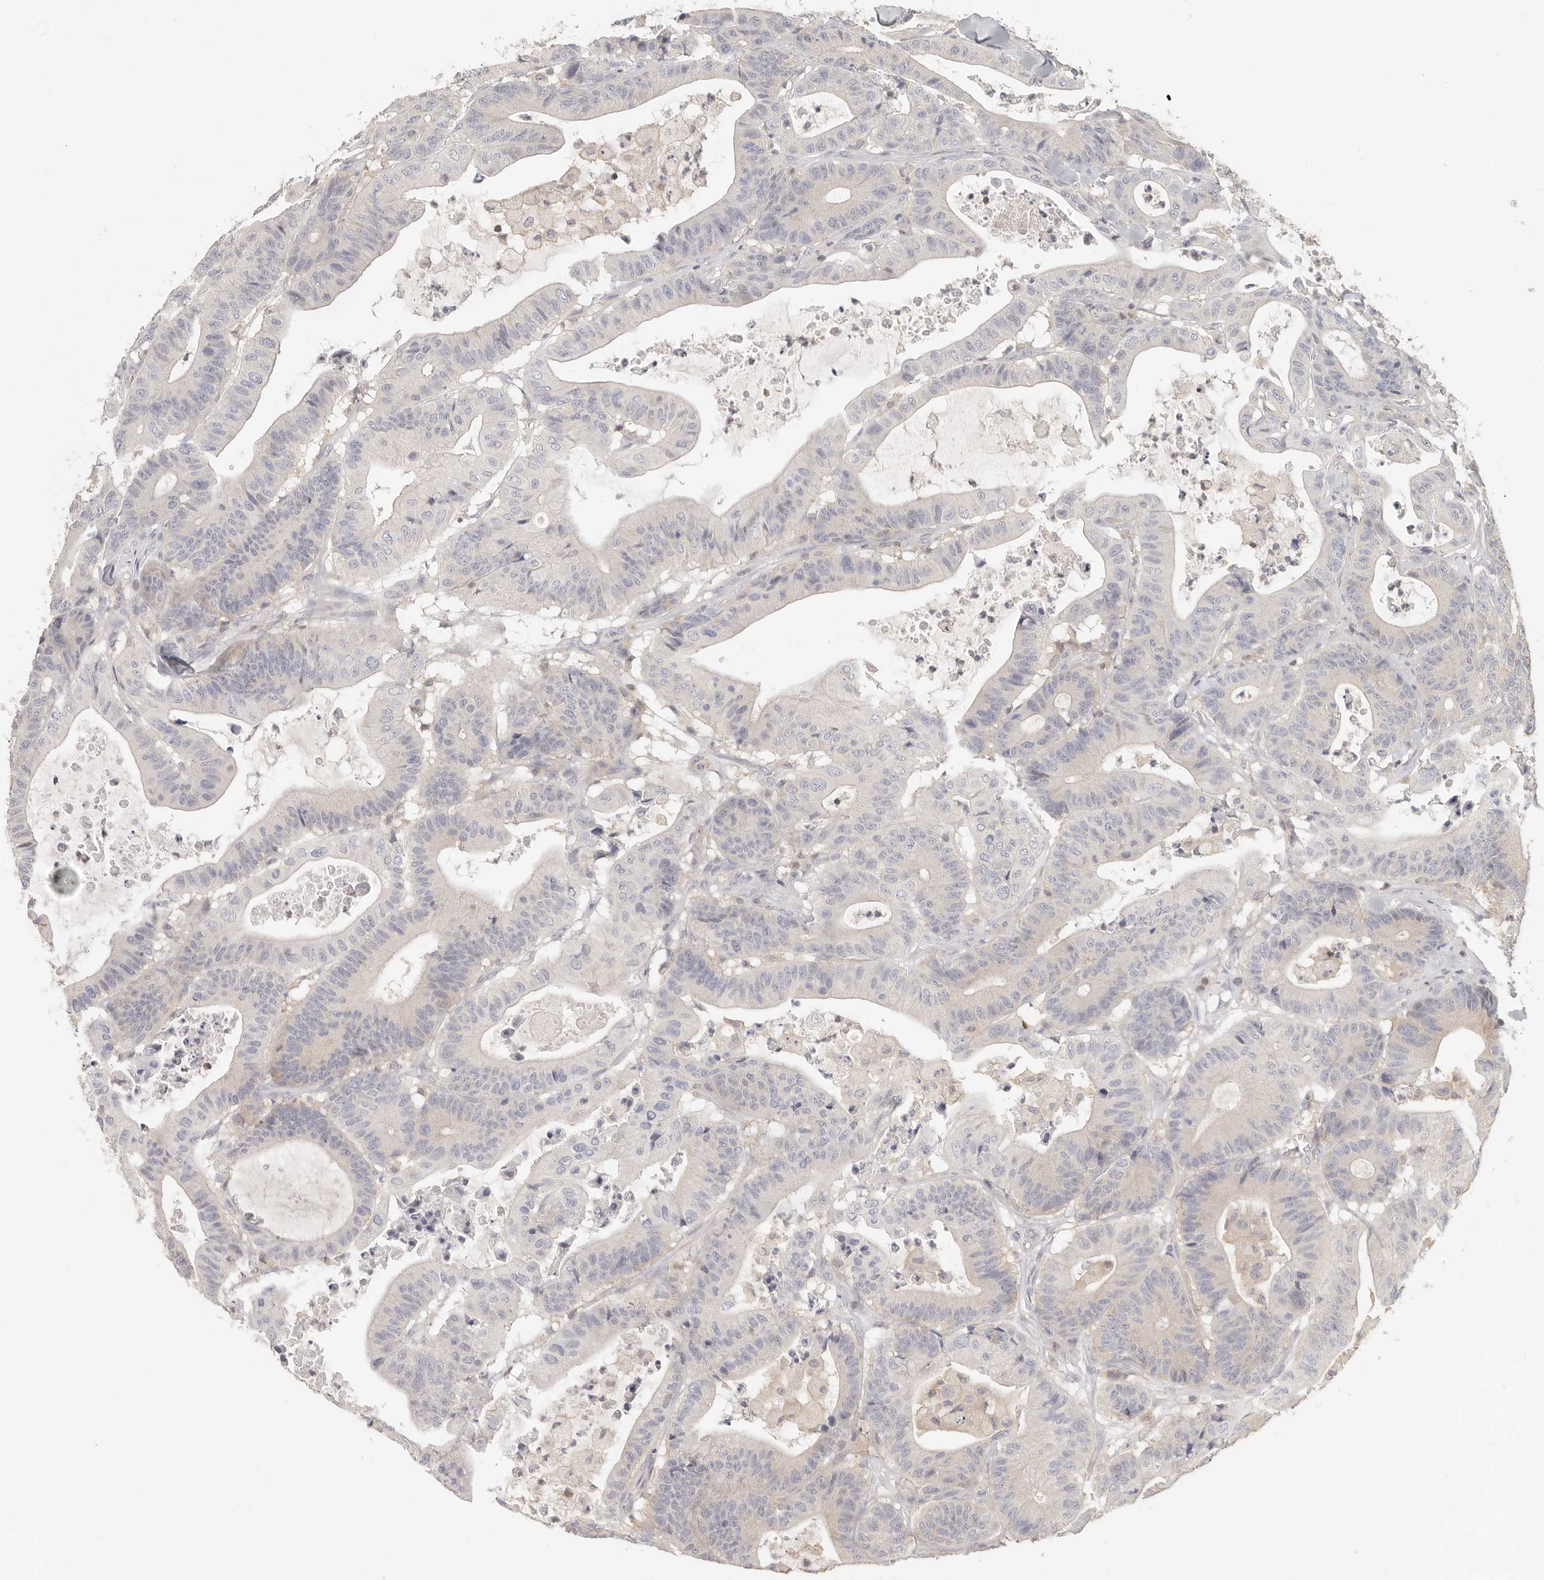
{"staining": {"intensity": "negative", "quantity": "none", "location": "none"}, "tissue": "colorectal cancer", "cell_type": "Tumor cells", "image_type": "cancer", "snomed": [{"axis": "morphology", "description": "Adenocarcinoma, NOS"}, {"axis": "topography", "description": "Colon"}], "caption": "Colorectal adenocarcinoma was stained to show a protein in brown. There is no significant staining in tumor cells.", "gene": "CSK", "patient": {"sex": "female", "age": 84}}